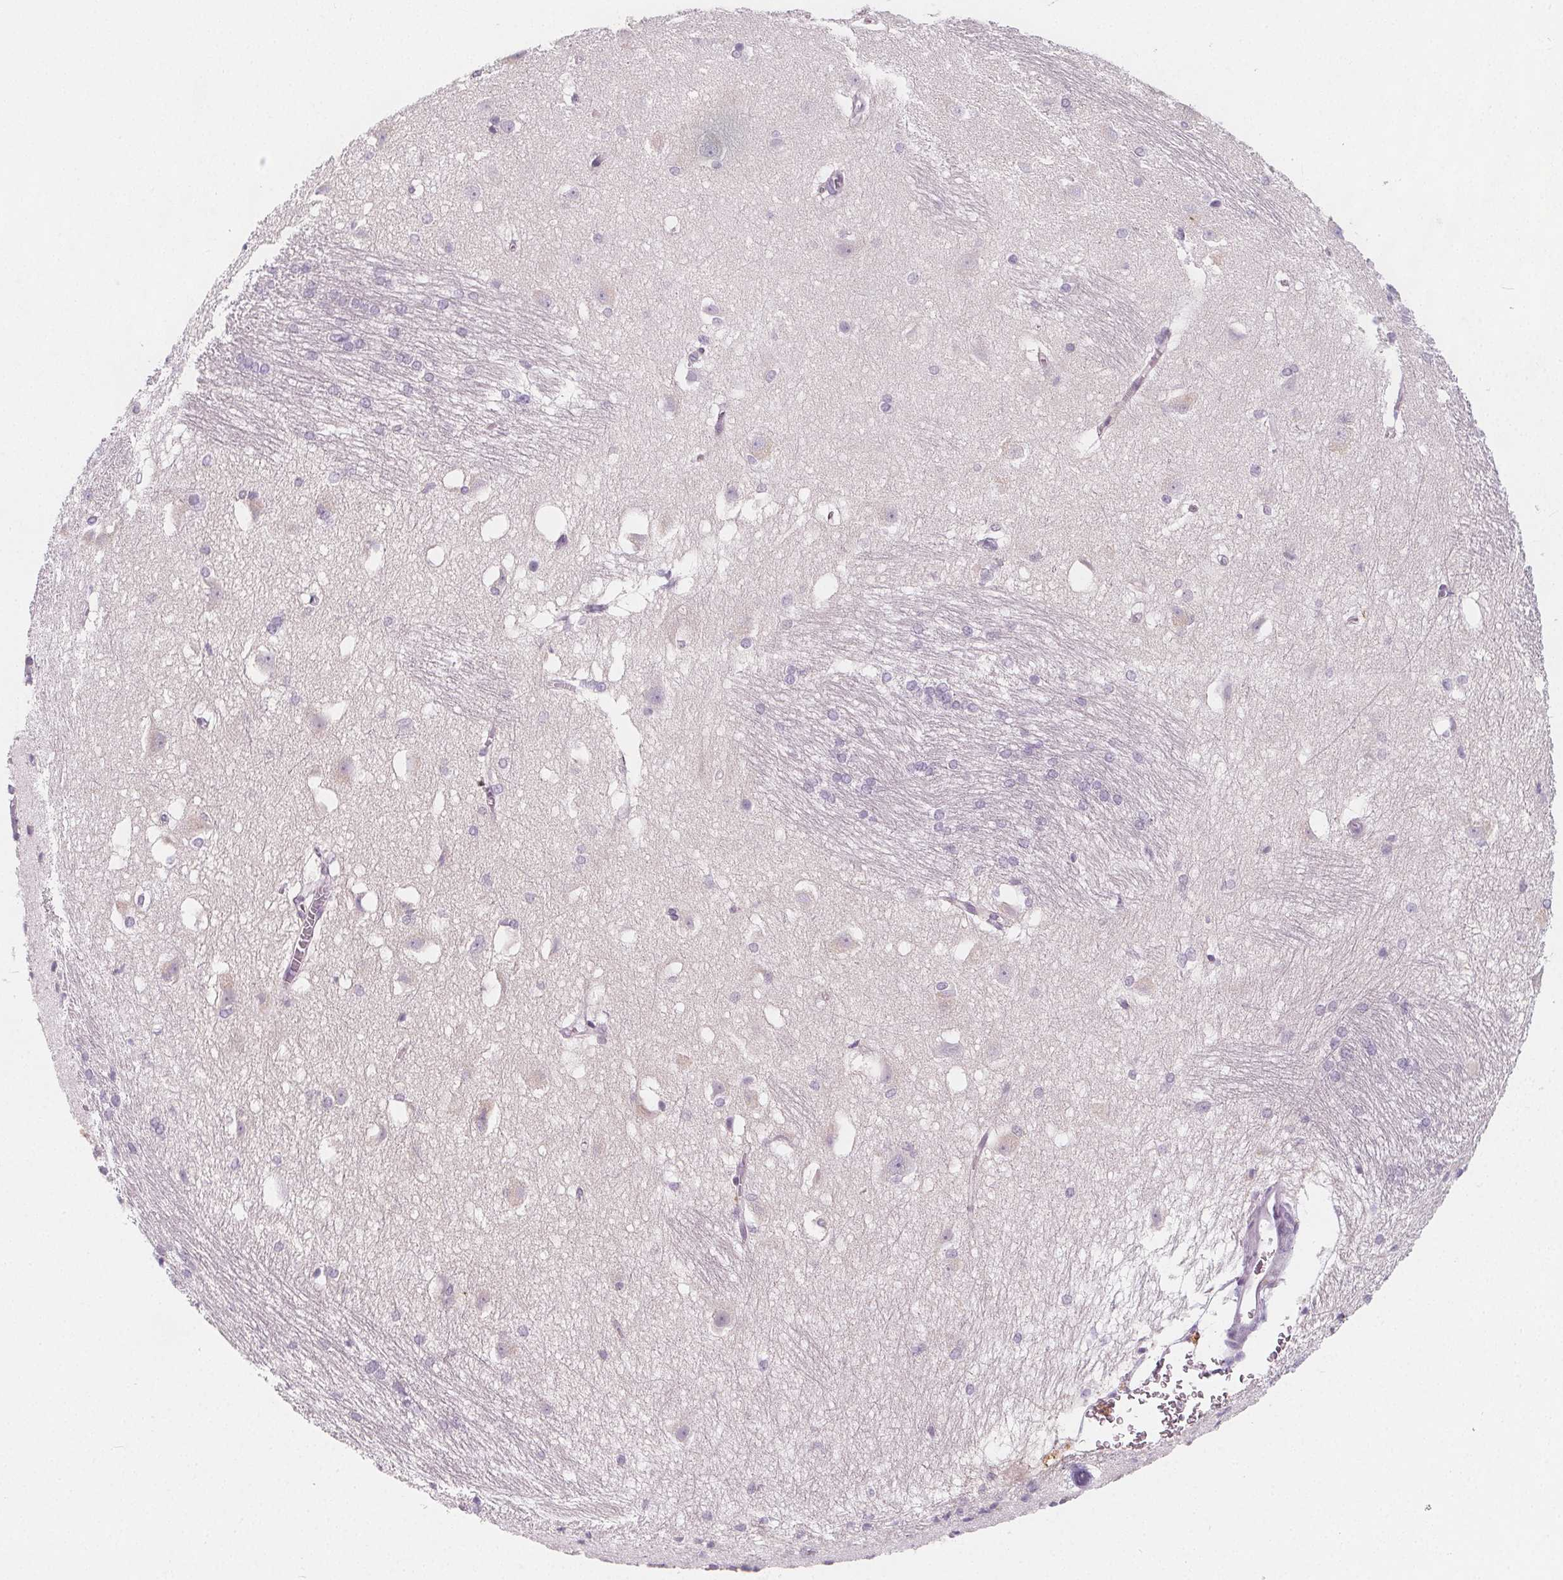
{"staining": {"intensity": "negative", "quantity": "none", "location": "none"}, "tissue": "hippocampus", "cell_type": "Glial cells", "image_type": "normal", "snomed": [{"axis": "morphology", "description": "Normal tissue, NOS"}, {"axis": "topography", "description": "Cerebral cortex"}, {"axis": "topography", "description": "Hippocampus"}], "caption": "Immunohistochemistry (IHC) image of benign human hippocampus stained for a protein (brown), which shows no staining in glial cells.", "gene": "IL17C", "patient": {"sex": "female", "age": 19}}